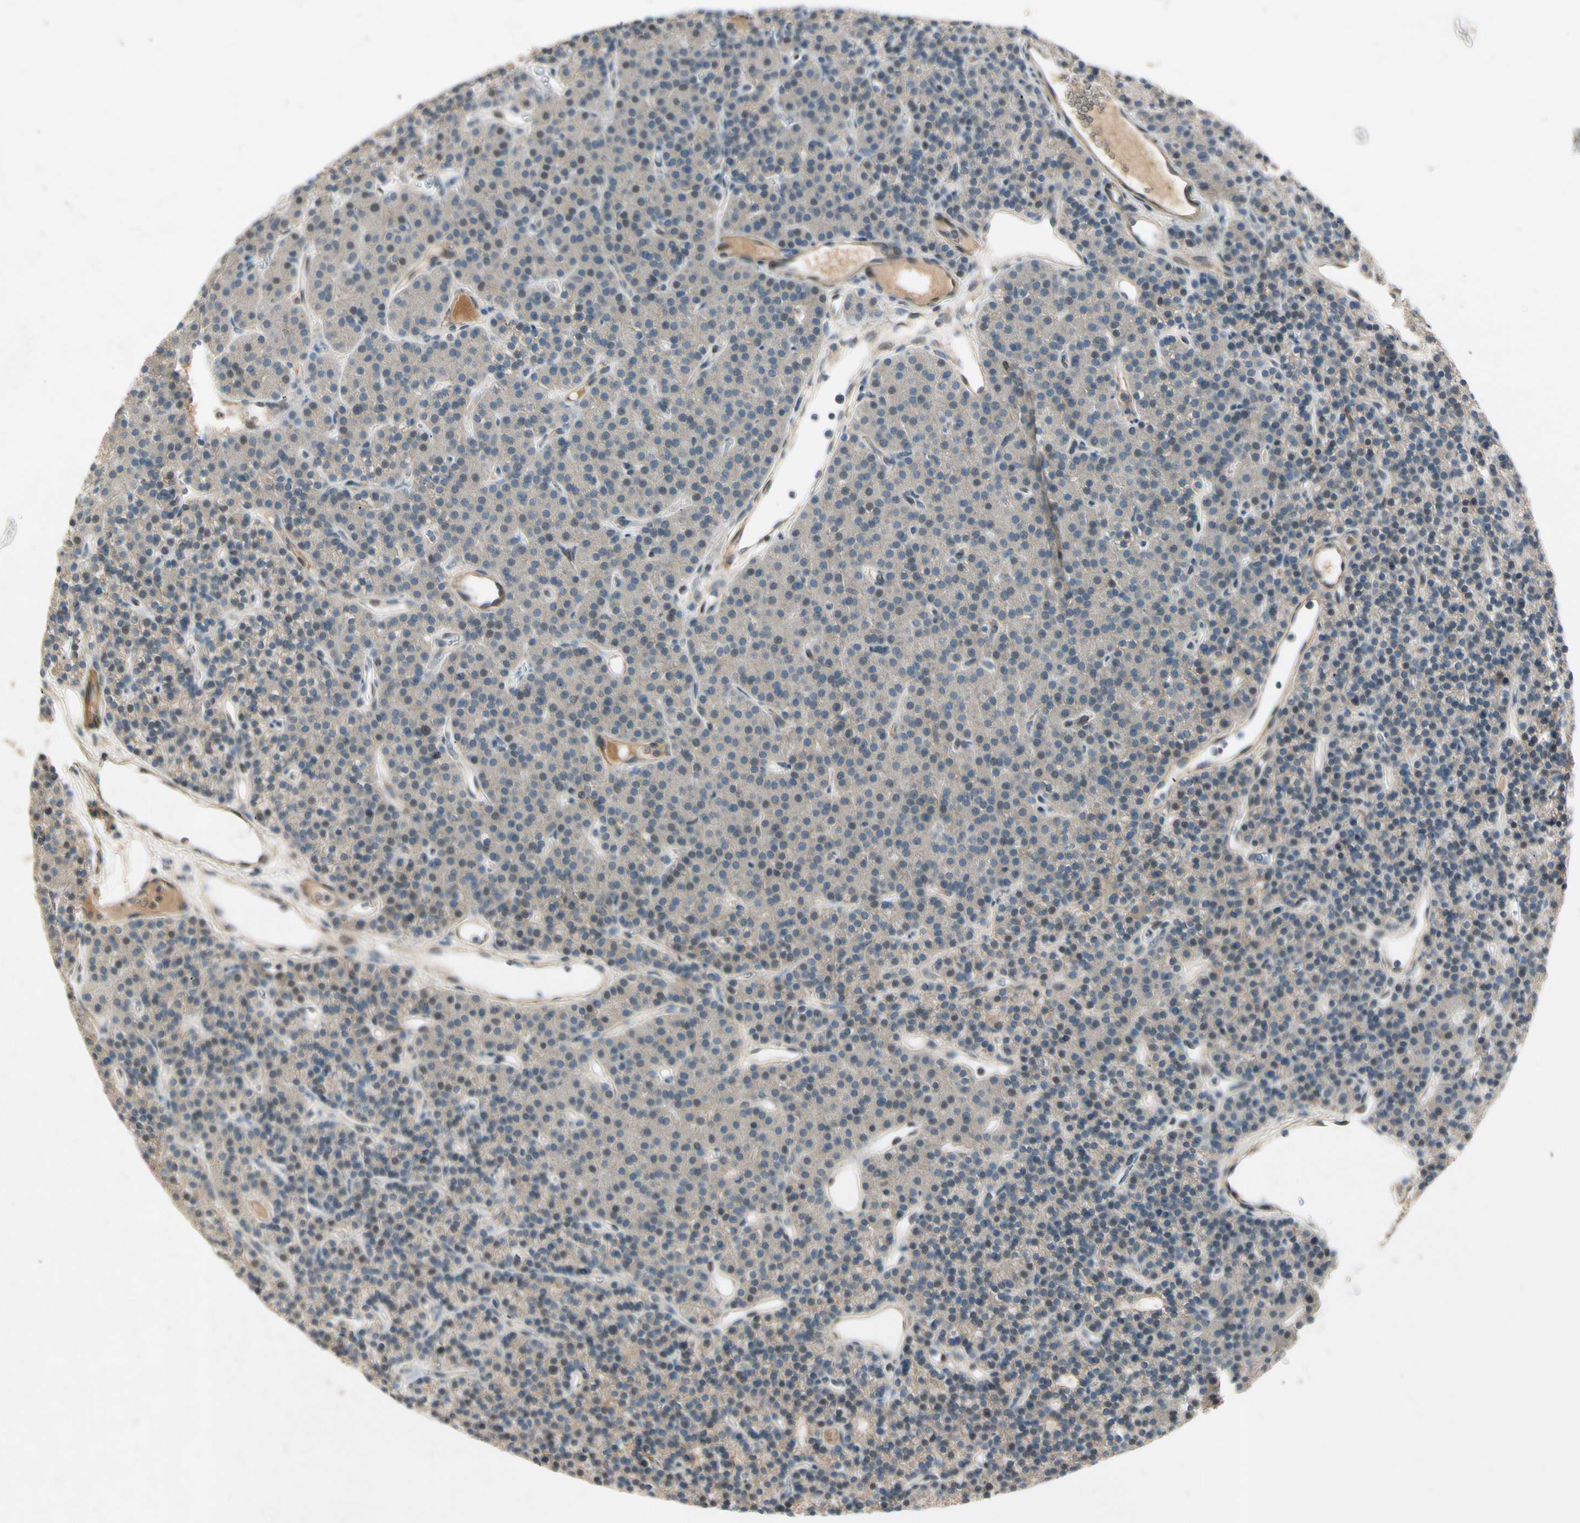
{"staining": {"intensity": "negative", "quantity": "none", "location": "none"}, "tissue": "parathyroid gland", "cell_type": "Glandular cells", "image_type": "normal", "snomed": [{"axis": "morphology", "description": "Normal tissue, NOS"}, {"axis": "morphology", "description": "Hyperplasia, NOS"}, {"axis": "topography", "description": "Parathyroid gland"}], "caption": "IHC image of normal parathyroid gland stained for a protein (brown), which displays no staining in glandular cells. (Stains: DAB IHC with hematoxylin counter stain, Microscopy: brightfield microscopy at high magnification).", "gene": "PPP3CB", "patient": {"sex": "male", "age": 44}}